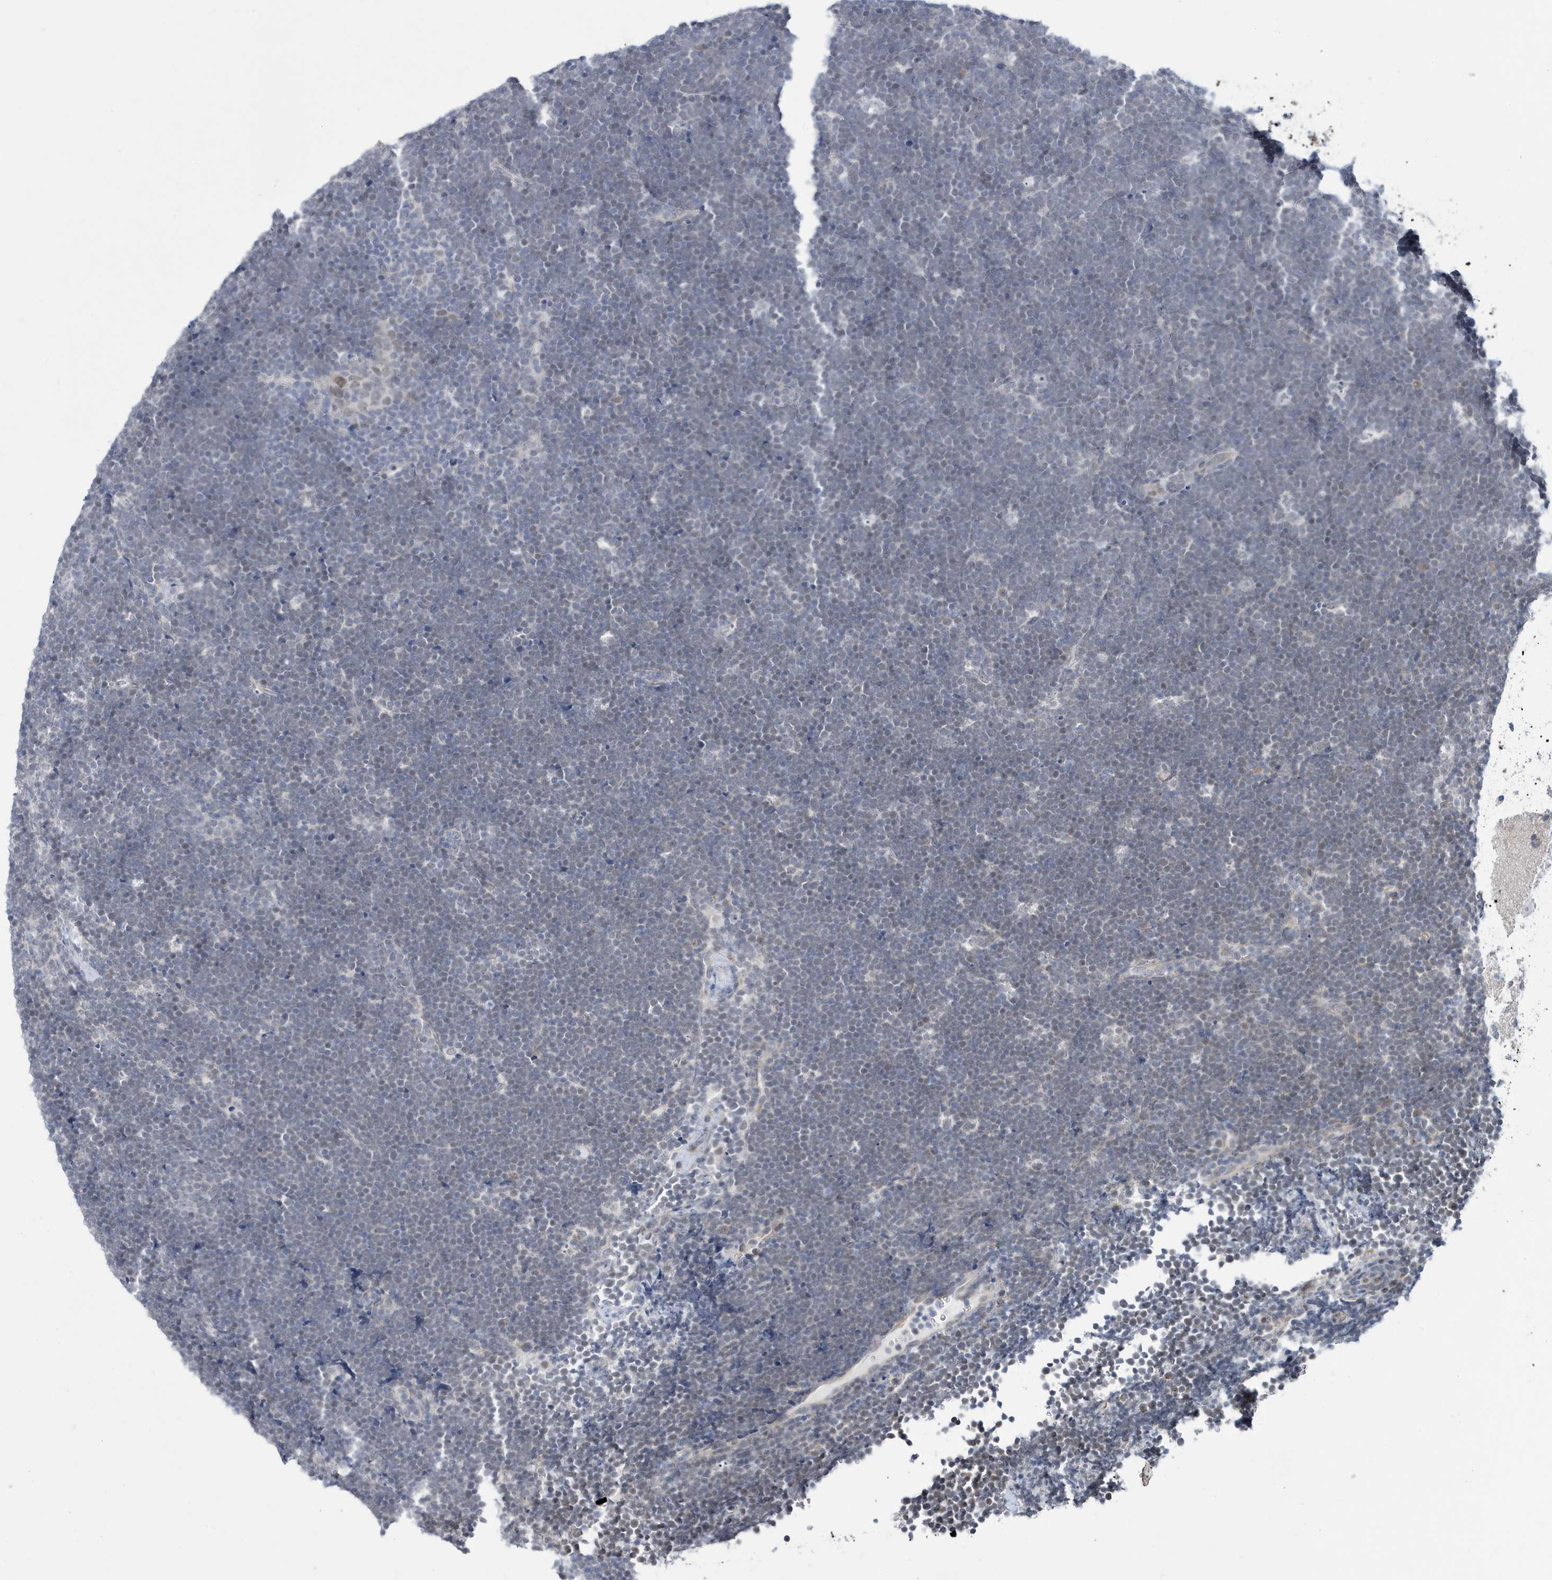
{"staining": {"intensity": "negative", "quantity": "none", "location": "none"}, "tissue": "lymphoma", "cell_type": "Tumor cells", "image_type": "cancer", "snomed": [{"axis": "morphology", "description": "Malignant lymphoma, non-Hodgkin's type, High grade"}, {"axis": "topography", "description": "Lymph node"}], "caption": "Tumor cells are negative for protein expression in human lymphoma.", "gene": "ZNF654", "patient": {"sex": "male", "age": 13}}